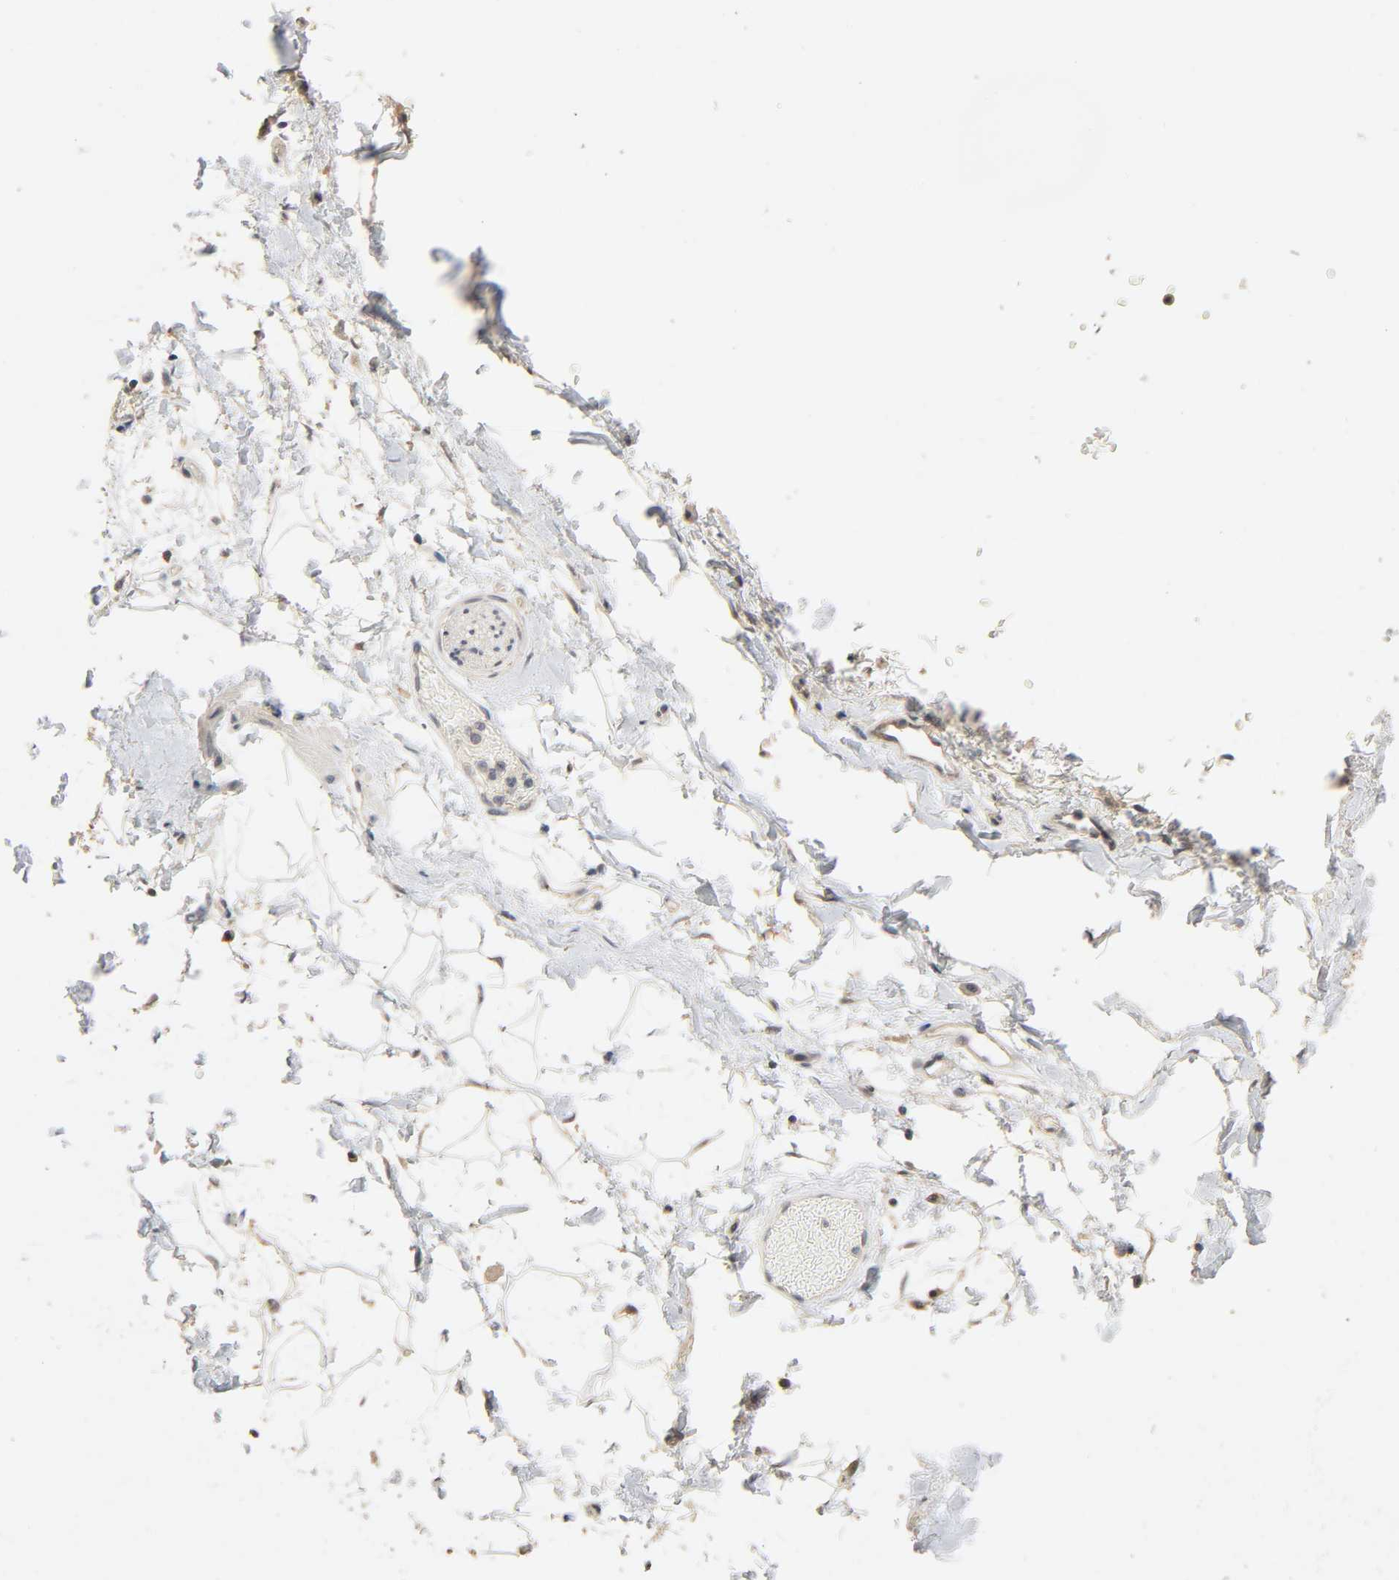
{"staining": {"intensity": "weak", "quantity": "25%-75%", "location": "cytoplasmic/membranous"}, "tissue": "adipose tissue", "cell_type": "Adipocytes", "image_type": "normal", "snomed": [{"axis": "morphology", "description": "Normal tissue, NOS"}, {"axis": "topography", "description": "Soft tissue"}], "caption": "A low amount of weak cytoplasmic/membranous positivity is seen in about 25%-75% of adipocytes in benign adipose tissue.", "gene": "MAGEA8", "patient": {"sex": "male", "age": 72}}